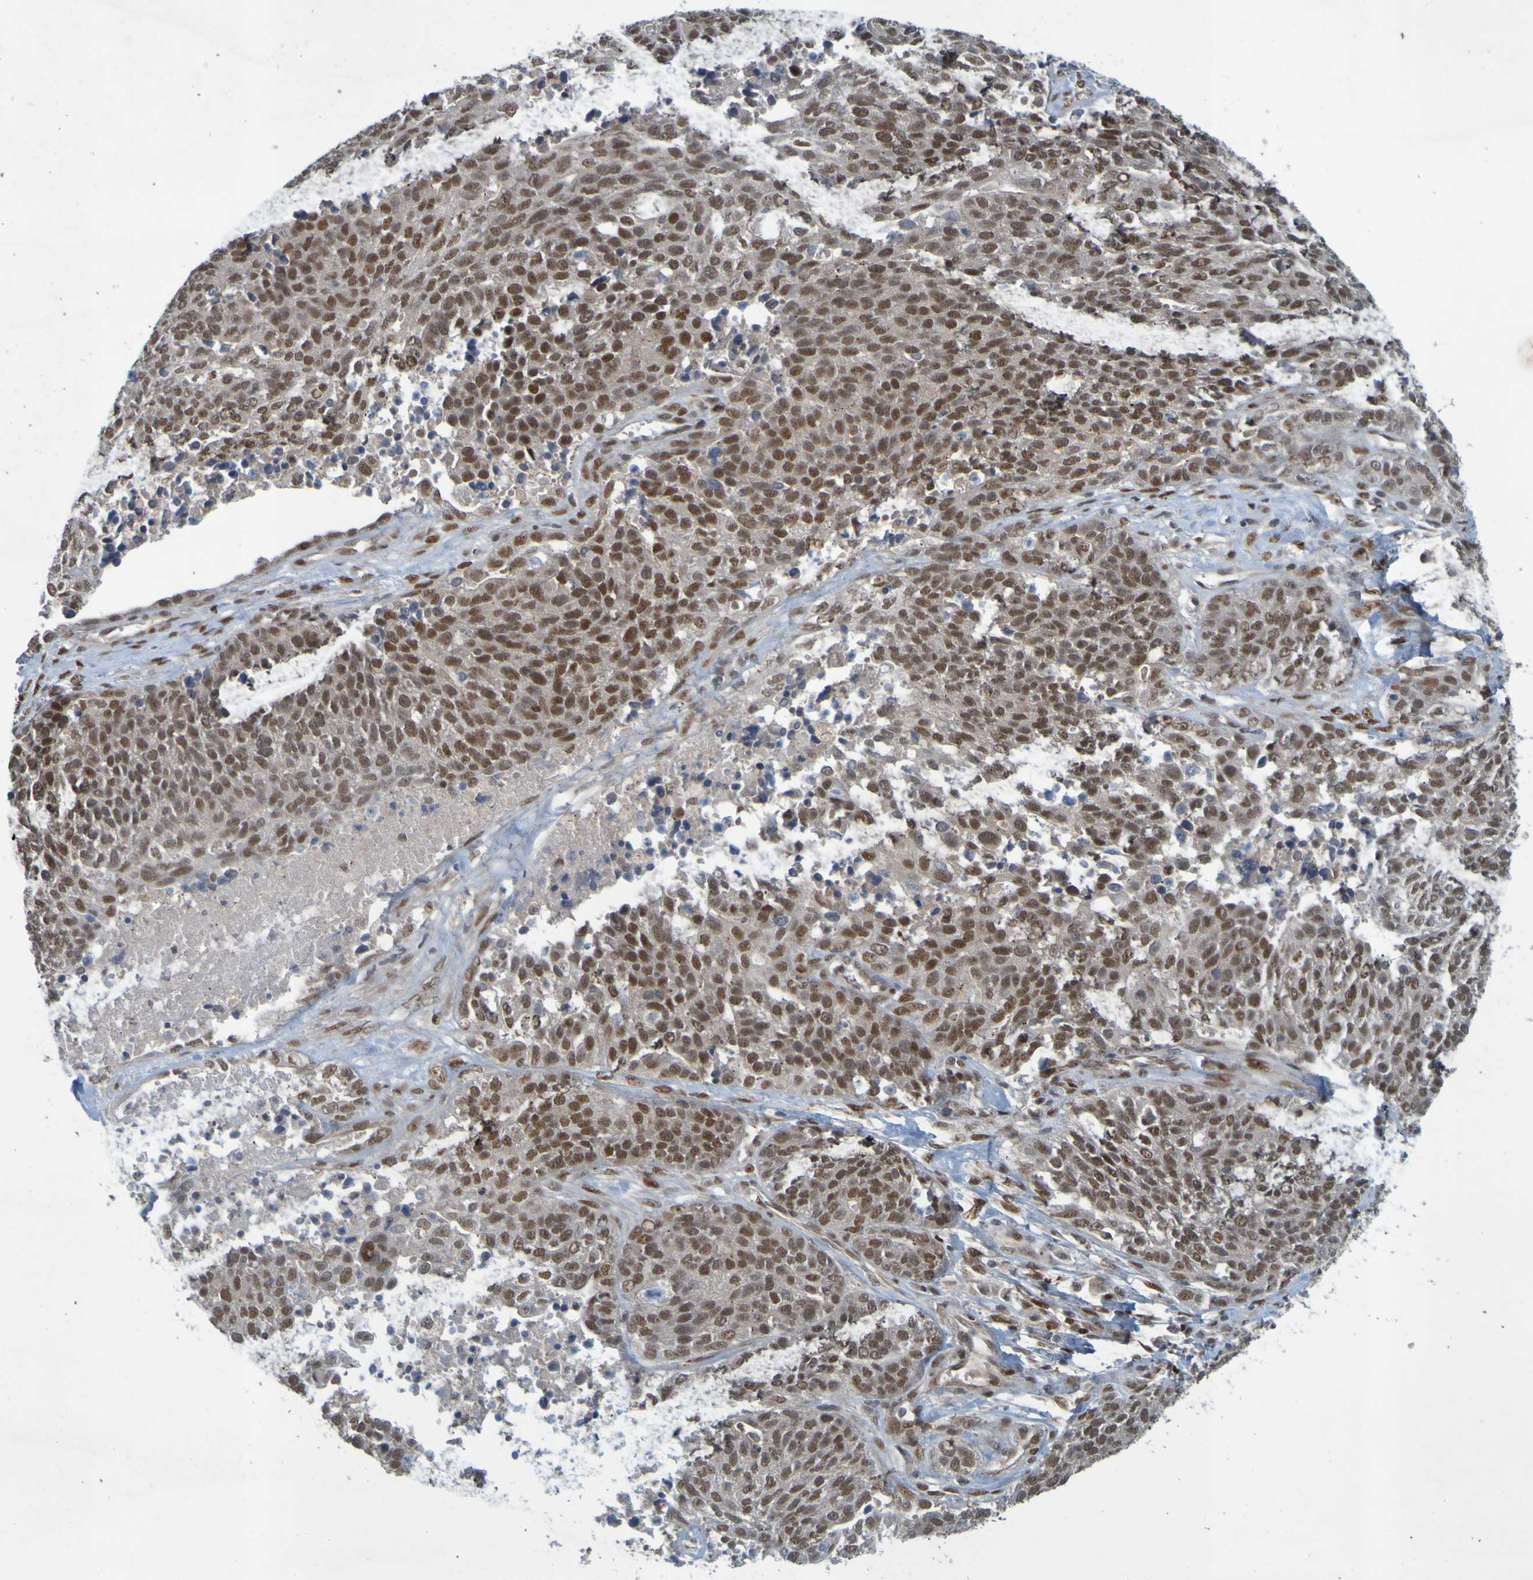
{"staining": {"intensity": "moderate", "quantity": ">75%", "location": "nuclear"}, "tissue": "ovarian cancer", "cell_type": "Tumor cells", "image_type": "cancer", "snomed": [{"axis": "morphology", "description": "Cystadenocarcinoma, serous, NOS"}, {"axis": "topography", "description": "Ovary"}], "caption": "Protein staining demonstrates moderate nuclear staining in about >75% of tumor cells in ovarian serous cystadenocarcinoma.", "gene": "MCPH1", "patient": {"sex": "female", "age": 44}}